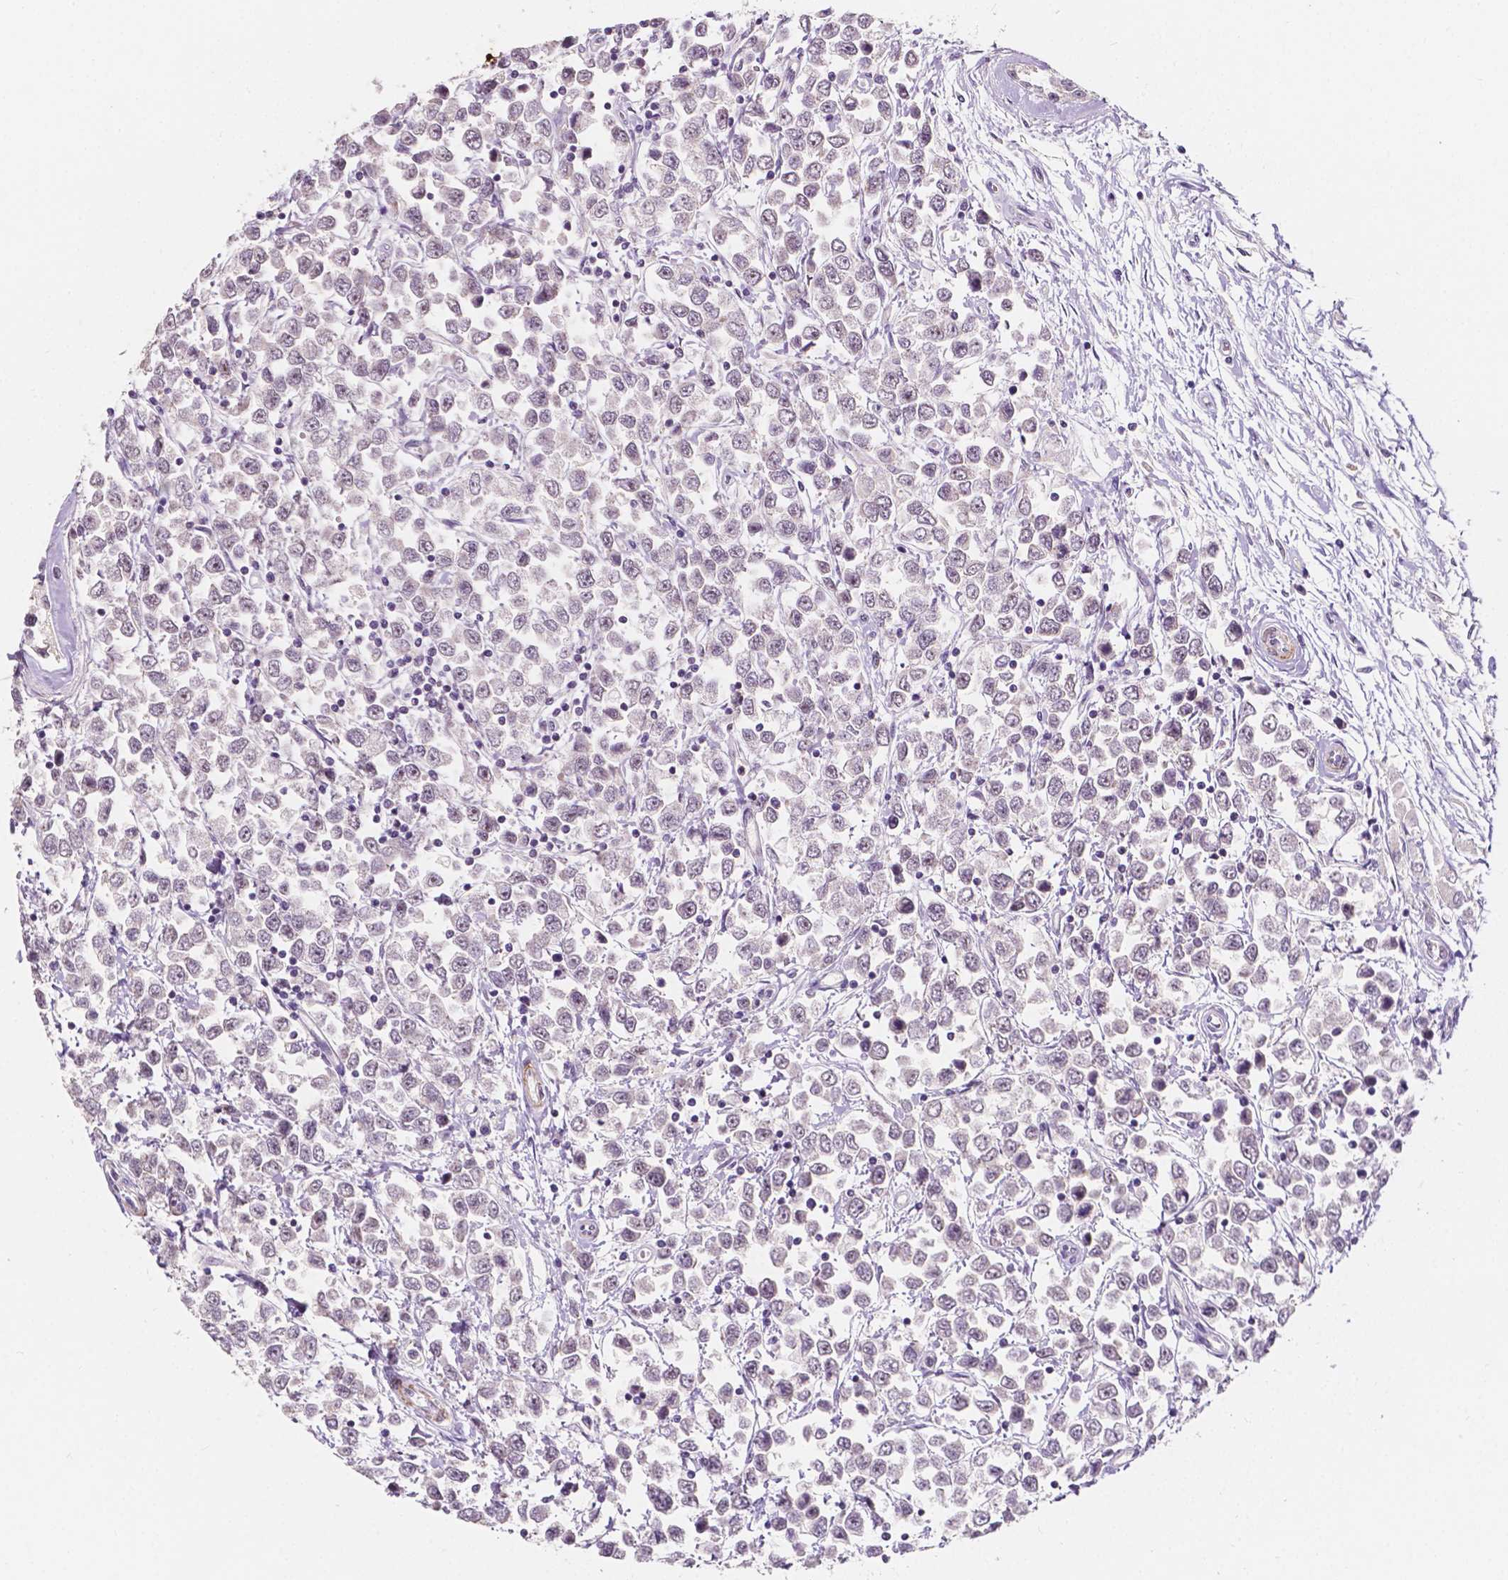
{"staining": {"intensity": "negative", "quantity": "none", "location": "none"}, "tissue": "testis cancer", "cell_type": "Tumor cells", "image_type": "cancer", "snomed": [{"axis": "morphology", "description": "Seminoma, NOS"}, {"axis": "topography", "description": "Testis"}], "caption": "High power microscopy photomicrograph of an immunohistochemistry micrograph of testis seminoma, revealing no significant staining in tumor cells. (Stains: DAB (3,3'-diaminobenzidine) immunohistochemistry (IHC) with hematoxylin counter stain, Microscopy: brightfield microscopy at high magnification).", "gene": "SIRT2", "patient": {"sex": "male", "age": 34}}